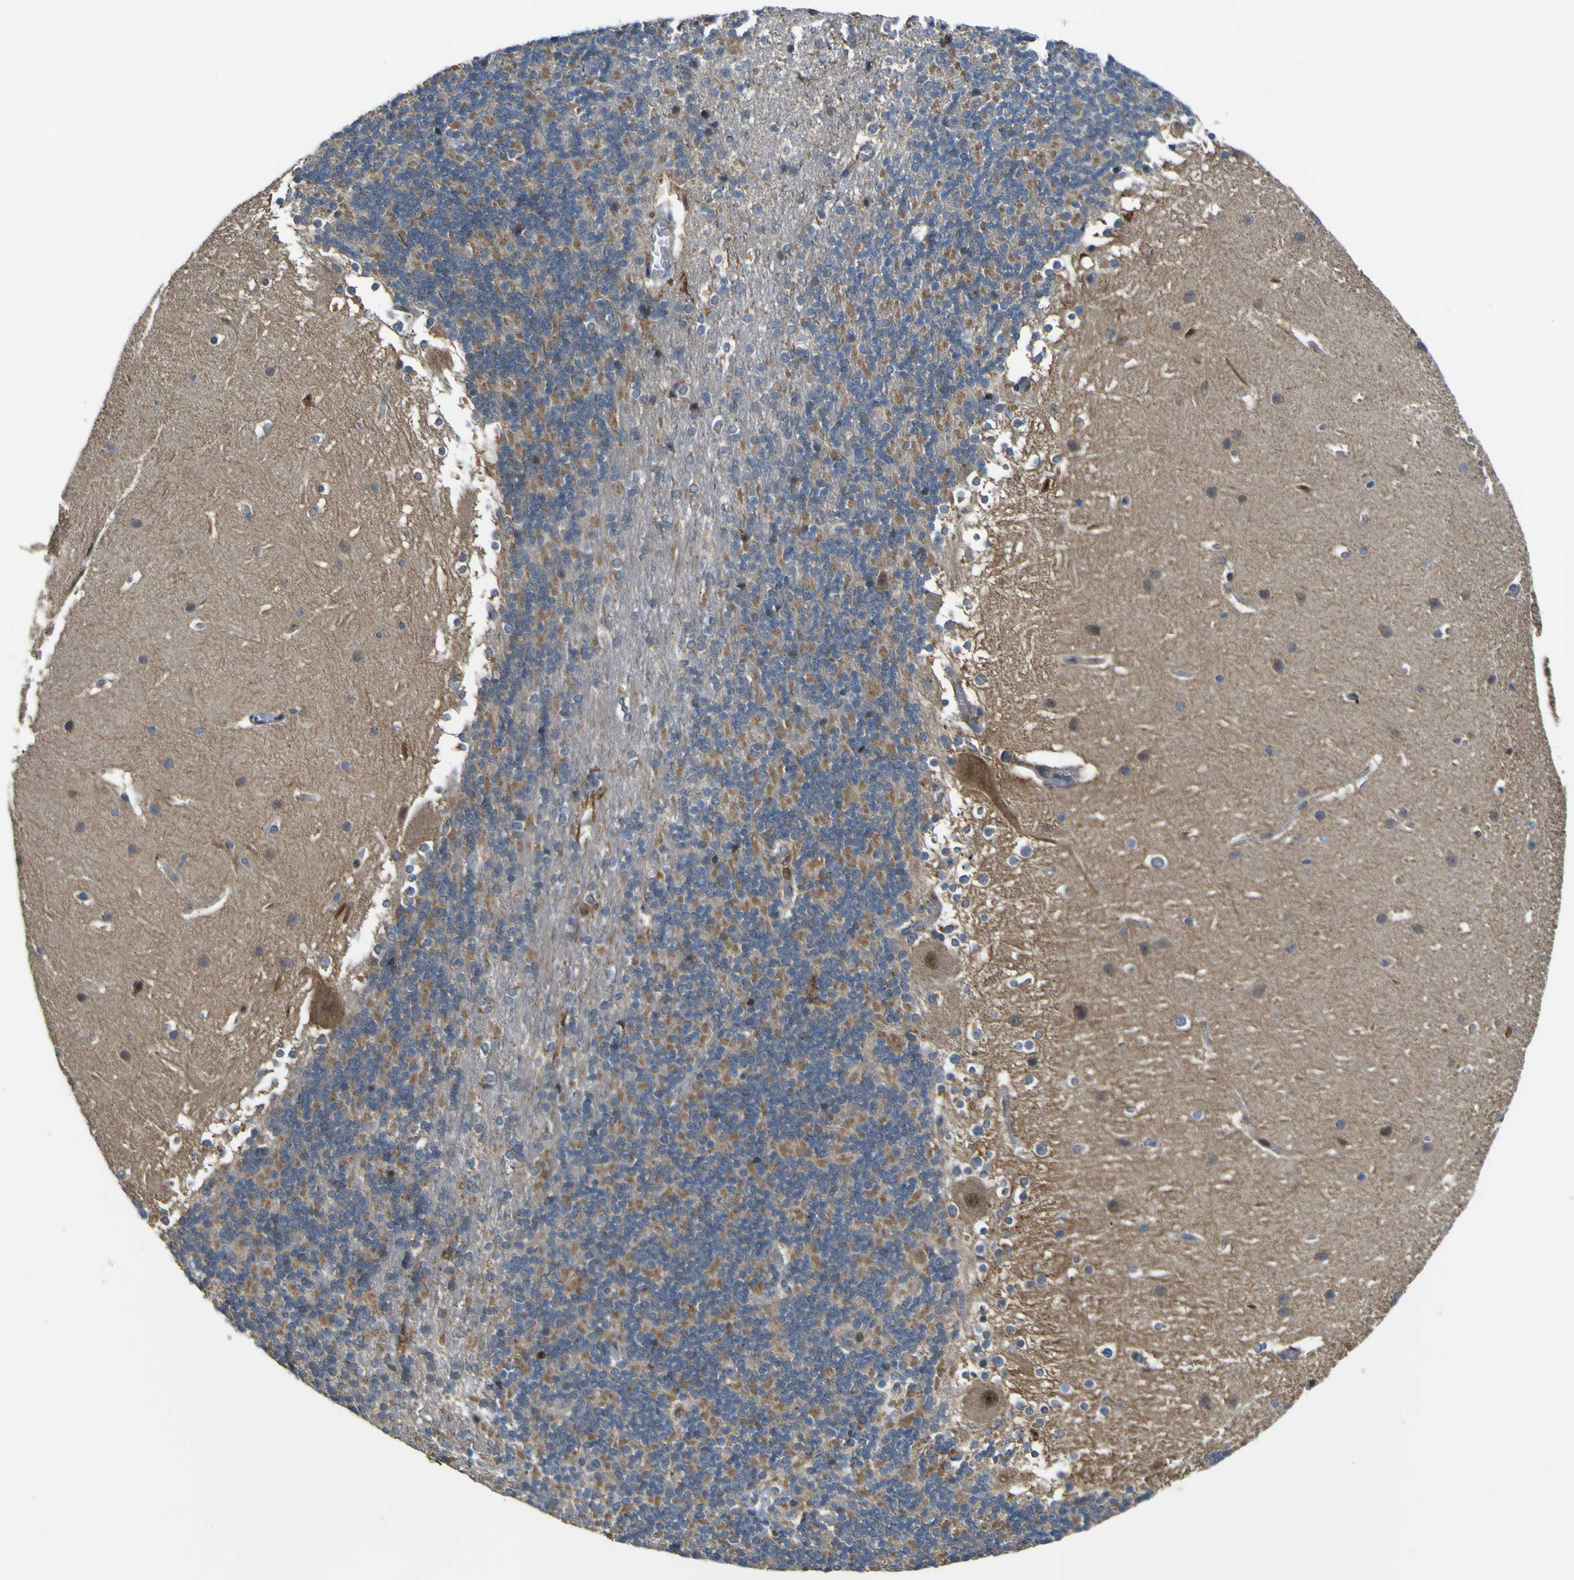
{"staining": {"intensity": "moderate", "quantity": ">75%", "location": "cytoplasmic/membranous"}, "tissue": "cerebellum", "cell_type": "Cells in granular layer", "image_type": "normal", "snomed": [{"axis": "morphology", "description": "Normal tissue, NOS"}, {"axis": "topography", "description": "Cerebellum"}], "caption": "A brown stain highlights moderate cytoplasmic/membranous staining of a protein in cells in granular layer of benign cerebellum. (Stains: DAB (3,3'-diaminobenzidine) in brown, nuclei in blue, Microscopy: brightfield microscopy at high magnification).", "gene": "LBHD1", "patient": {"sex": "female", "age": 19}}